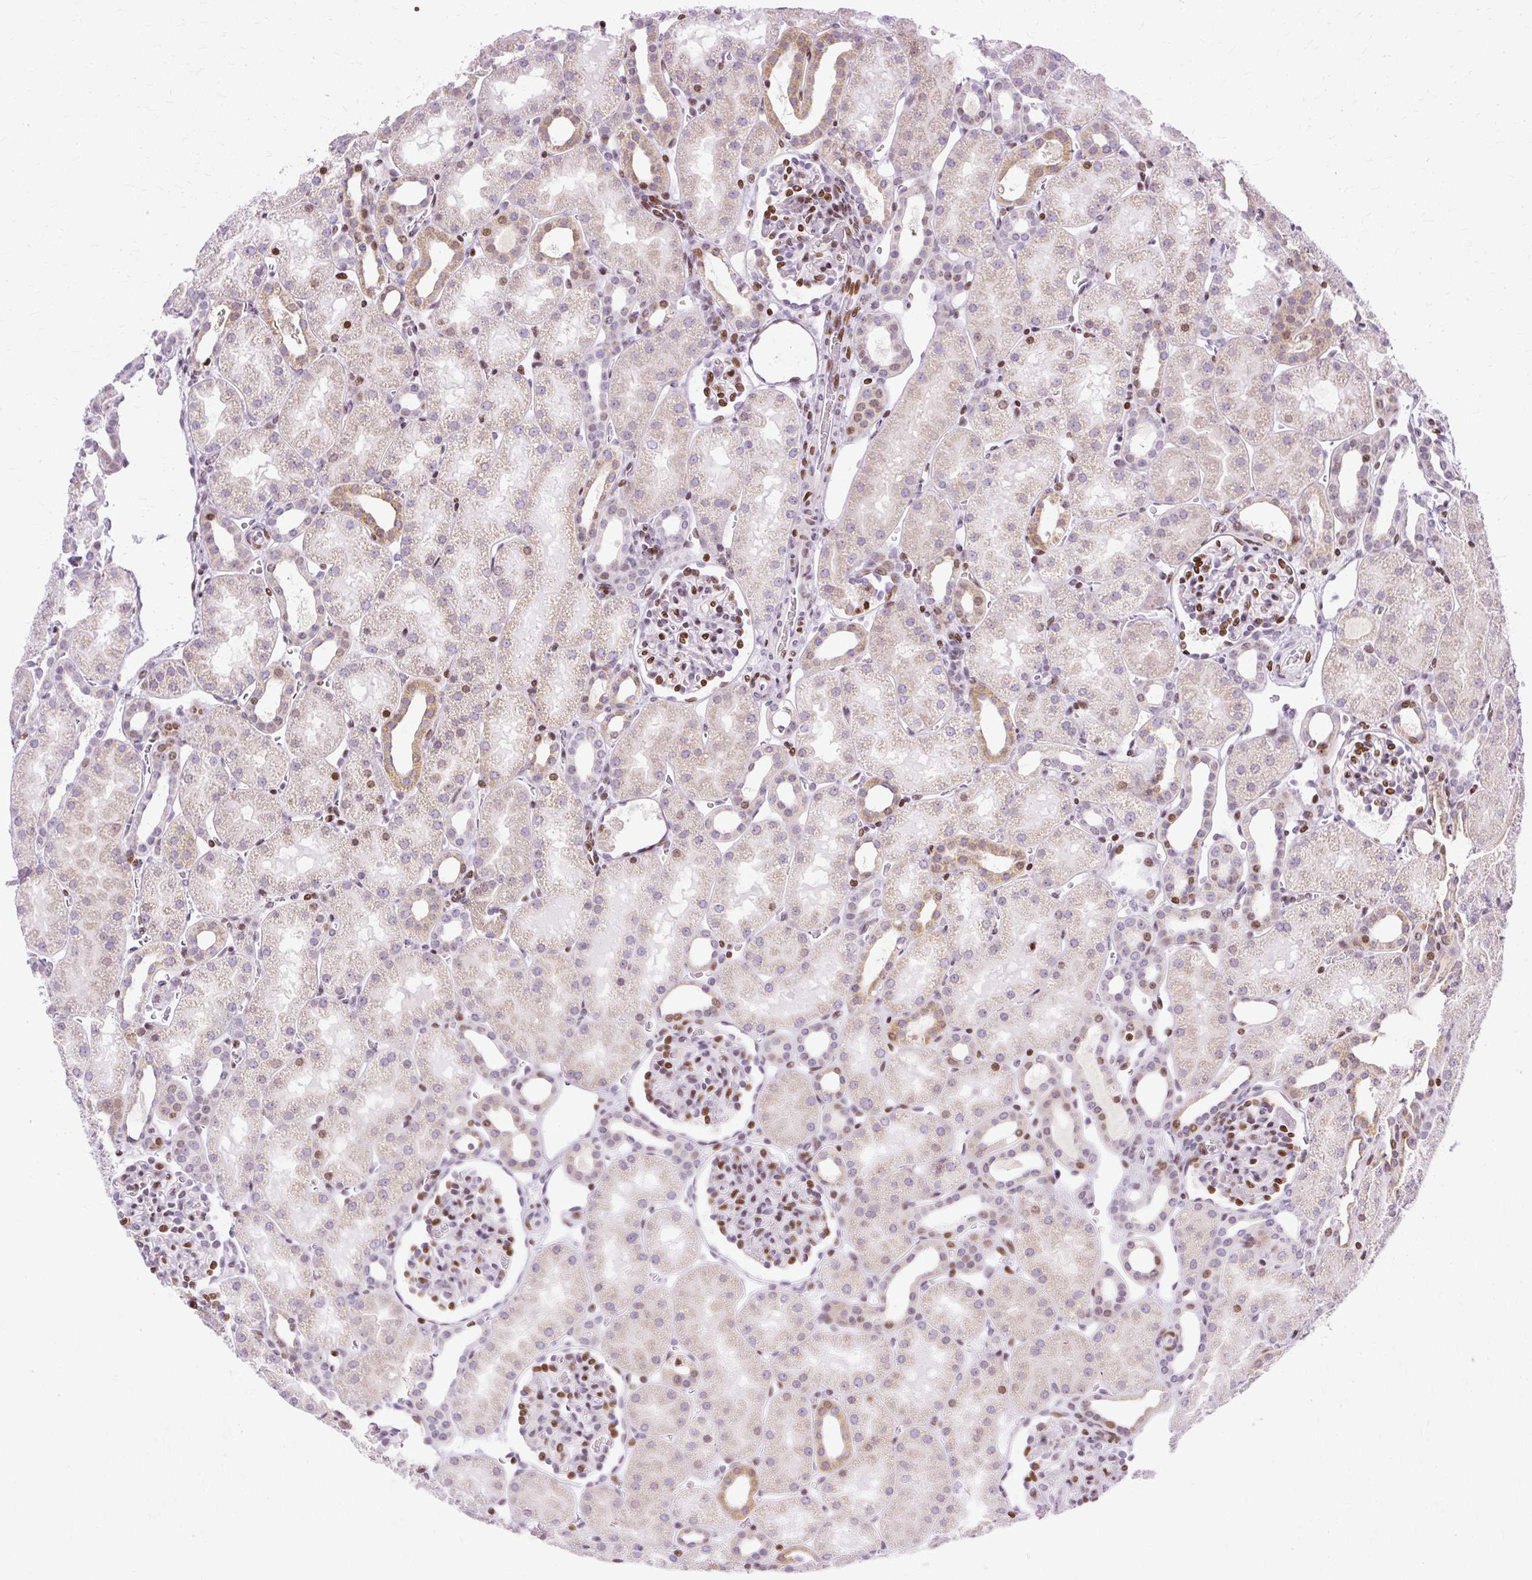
{"staining": {"intensity": "moderate", "quantity": "25%-75%", "location": "nuclear"}, "tissue": "kidney", "cell_type": "Cells in glomeruli", "image_type": "normal", "snomed": [{"axis": "morphology", "description": "Normal tissue, NOS"}, {"axis": "topography", "description": "Kidney"}], "caption": "An image of kidney stained for a protein displays moderate nuclear brown staining in cells in glomeruli. (Brightfield microscopy of DAB IHC at high magnification).", "gene": "TMEM177", "patient": {"sex": "male", "age": 2}}